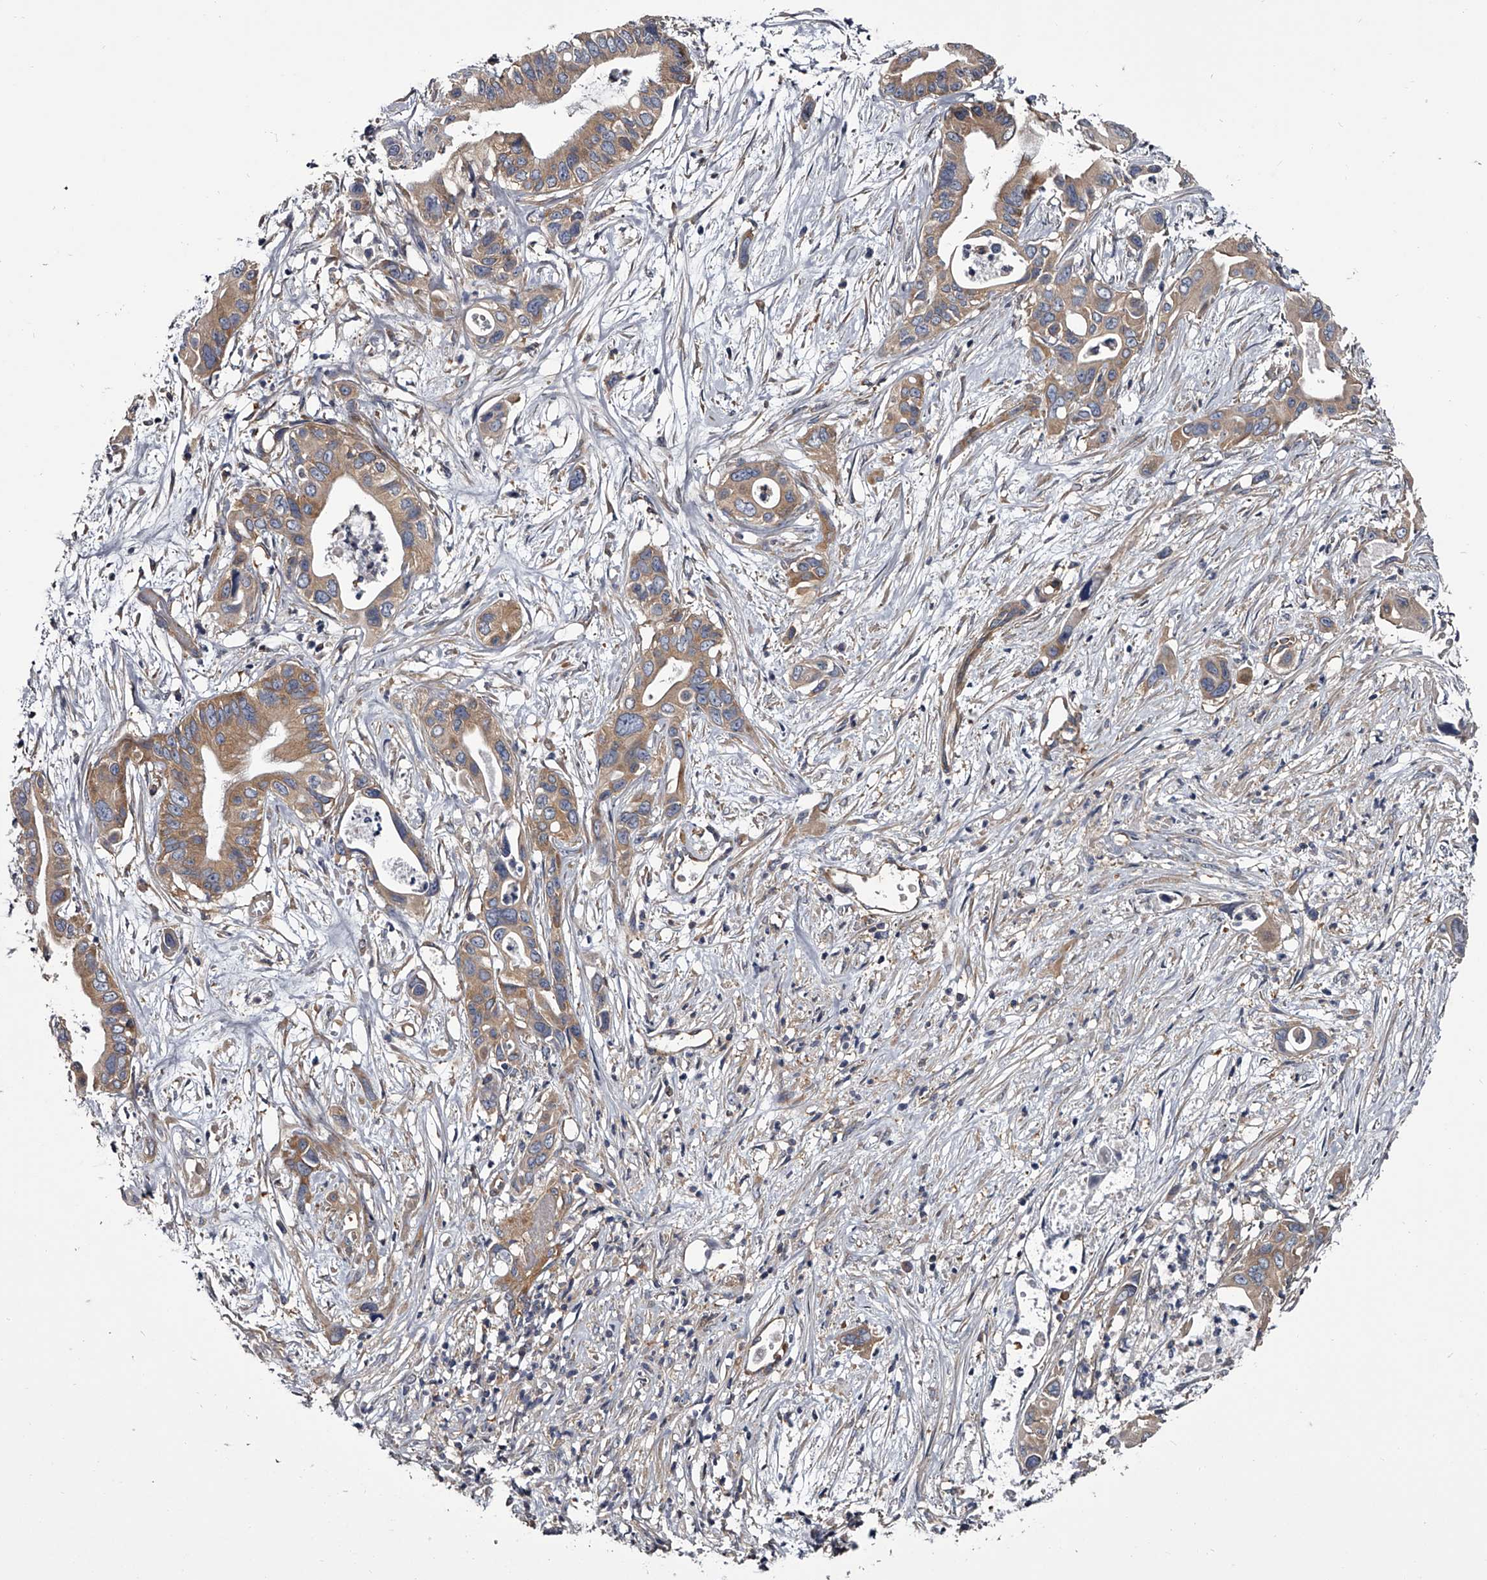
{"staining": {"intensity": "moderate", "quantity": ">75%", "location": "cytoplasmic/membranous"}, "tissue": "pancreatic cancer", "cell_type": "Tumor cells", "image_type": "cancer", "snomed": [{"axis": "morphology", "description": "Adenocarcinoma, NOS"}, {"axis": "topography", "description": "Pancreas"}], "caption": "Immunohistochemical staining of pancreatic cancer displays moderate cytoplasmic/membranous protein staining in about >75% of tumor cells.", "gene": "GAPVD1", "patient": {"sex": "male", "age": 66}}